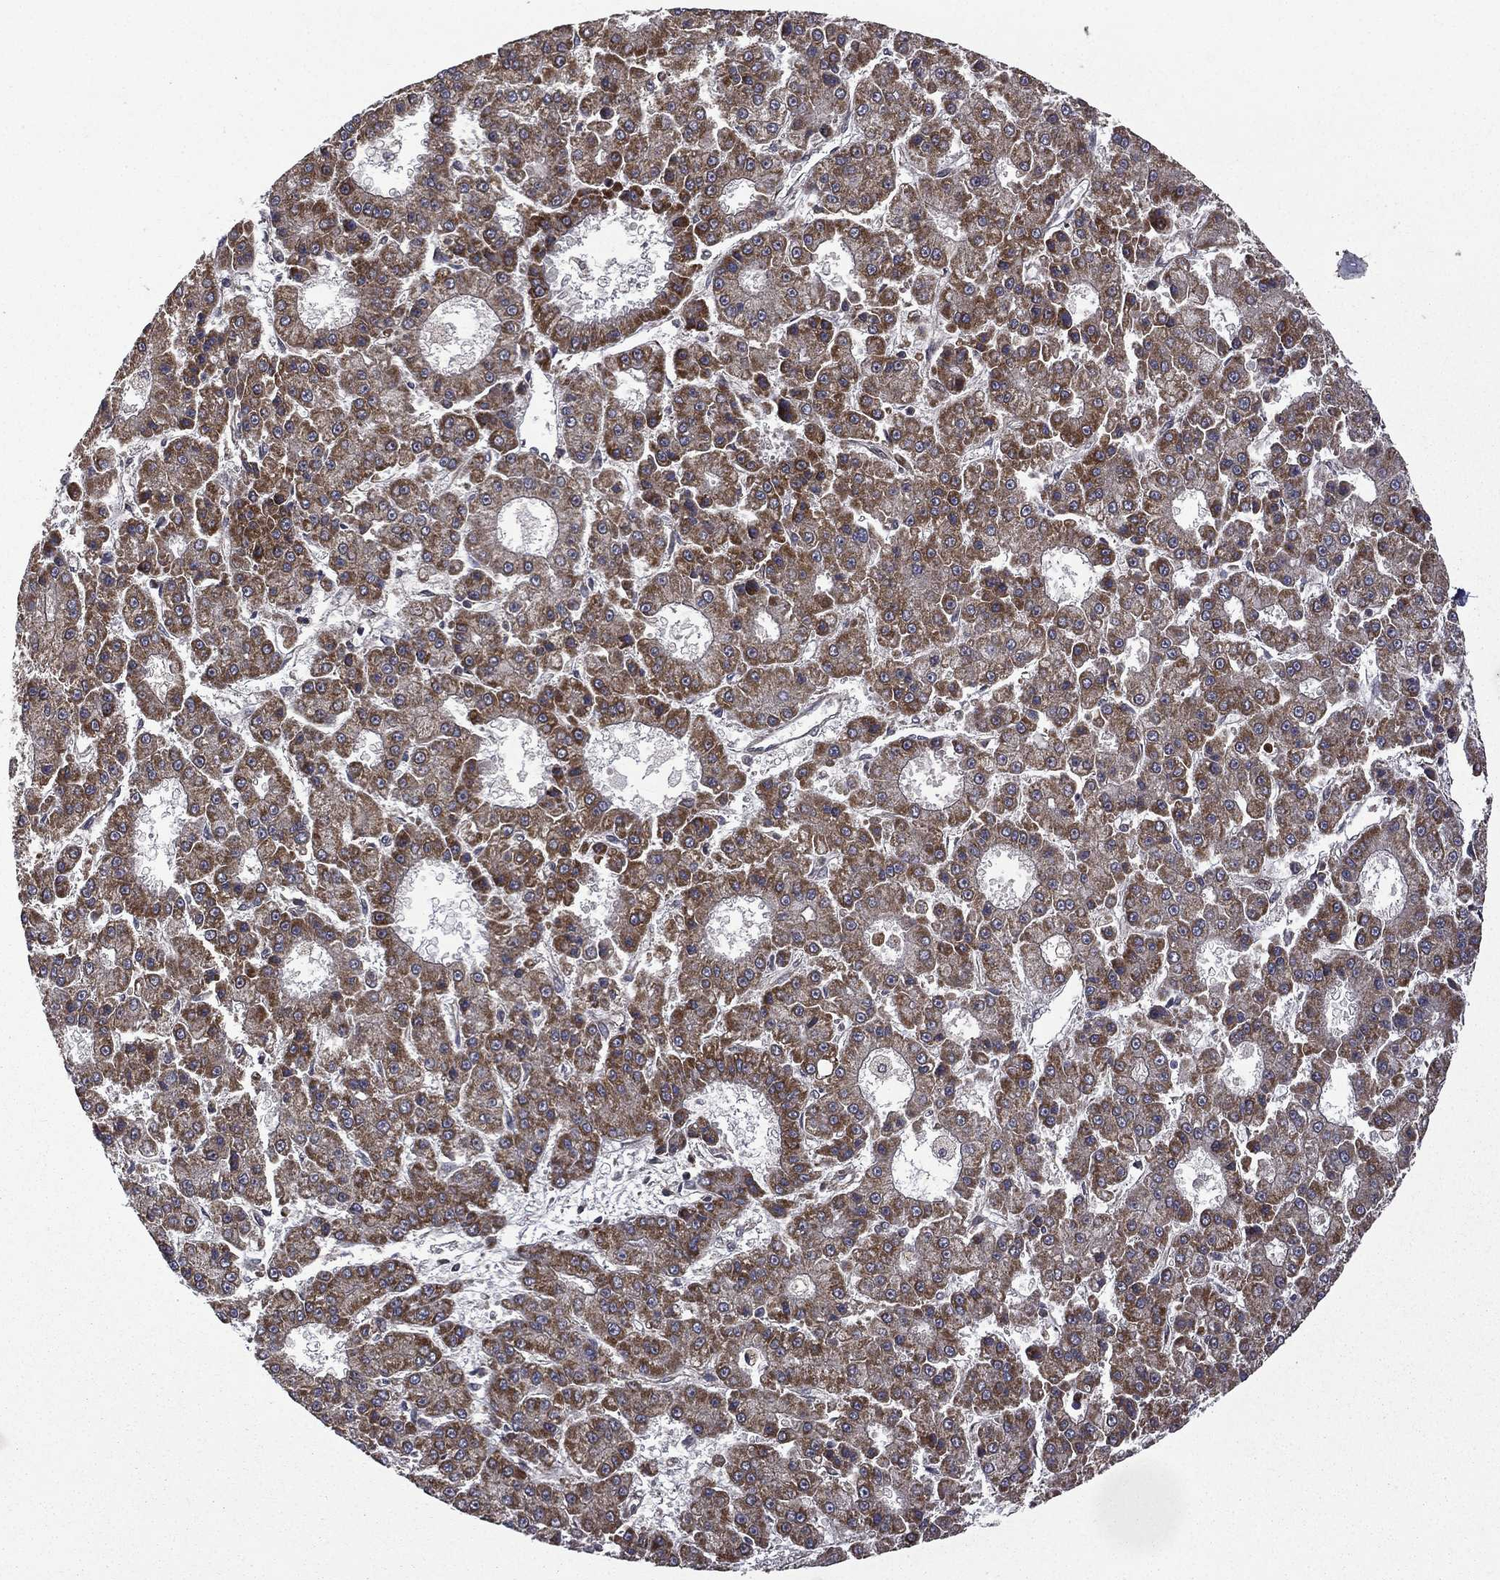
{"staining": {"intensity": "moderate", "quantity": ">75%", "location": "cytoplasmic/membranous"}, "tissue": "liver cancer", "cell_type": "Tumor cells", "image_type": "cancer", "snomed": [{"axis": "morphology", "description": "Carcinoma, Hepatocellular, NOS"}, {"axis": "topography", "description": "Liver"}], "caption": "Human hepatocellular carcinoma (liver) stained with a protein marker demonstrates moderate staining in tumor cells.", "gene": "GIMAP6", "patient": {"sex": "male", "age": 70}}